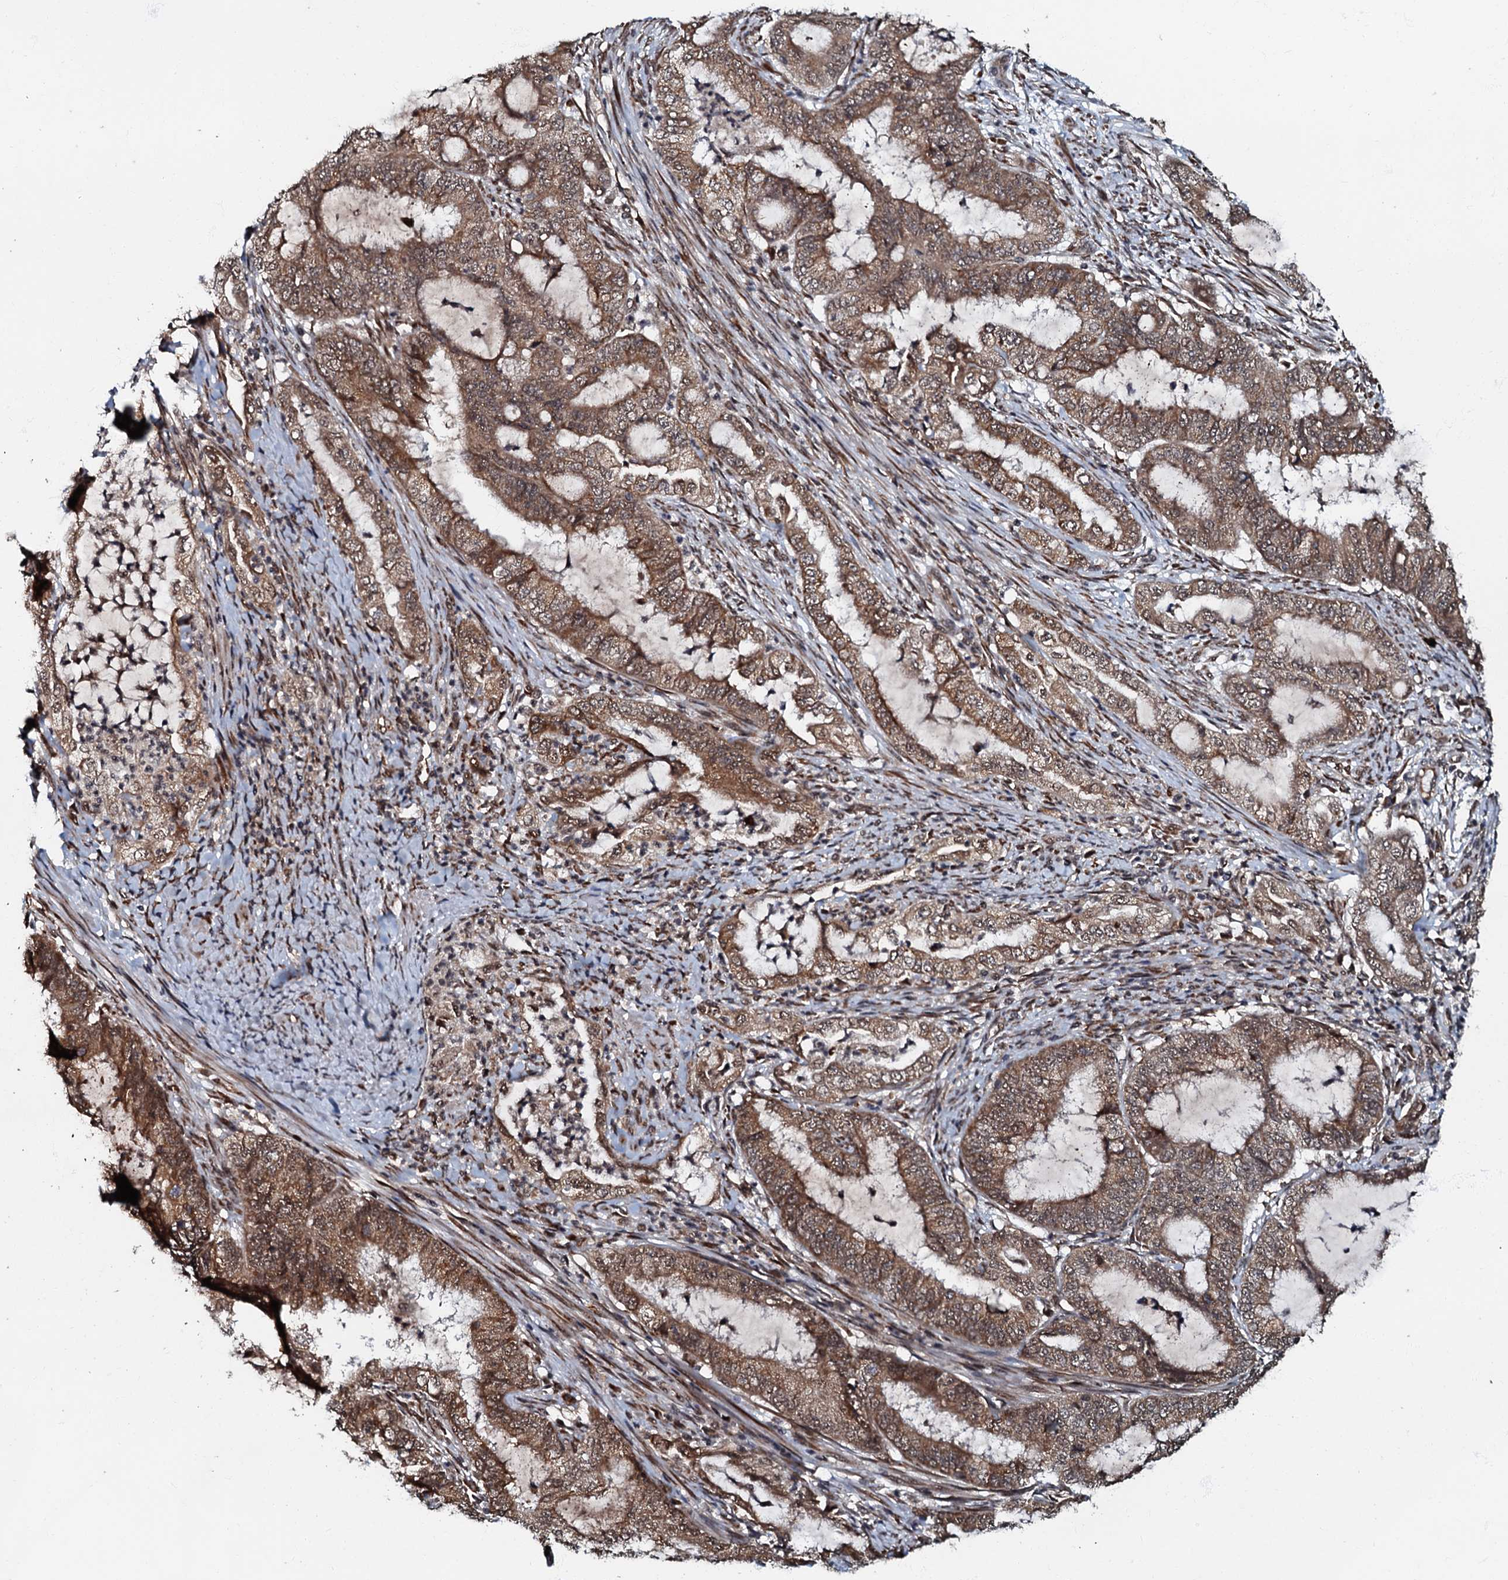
{"staining": {"intensity": "moderate", "quantity": ">75%", "location": "cytoplasmic/membranous,nuclear"}, "tissue": "endometrial cancer", "cell_type": "Tumor cells", "image_type": "cancer", "snomed": [{"axis": "morphology", "description": "Adenocarcinoma, NOS"}, {"axis": "topography", "description": "Endometrium"}], "caption": "This histopathology image reveals immunohistochemistry staining of human adenocarcinoma (endometrial), with medium moderate cytoplasmic/membranous and nuclear staining in about >75% of tumor cells.", "gene": "C18orf32", "patient": {"sex": "female", "age": 51}}